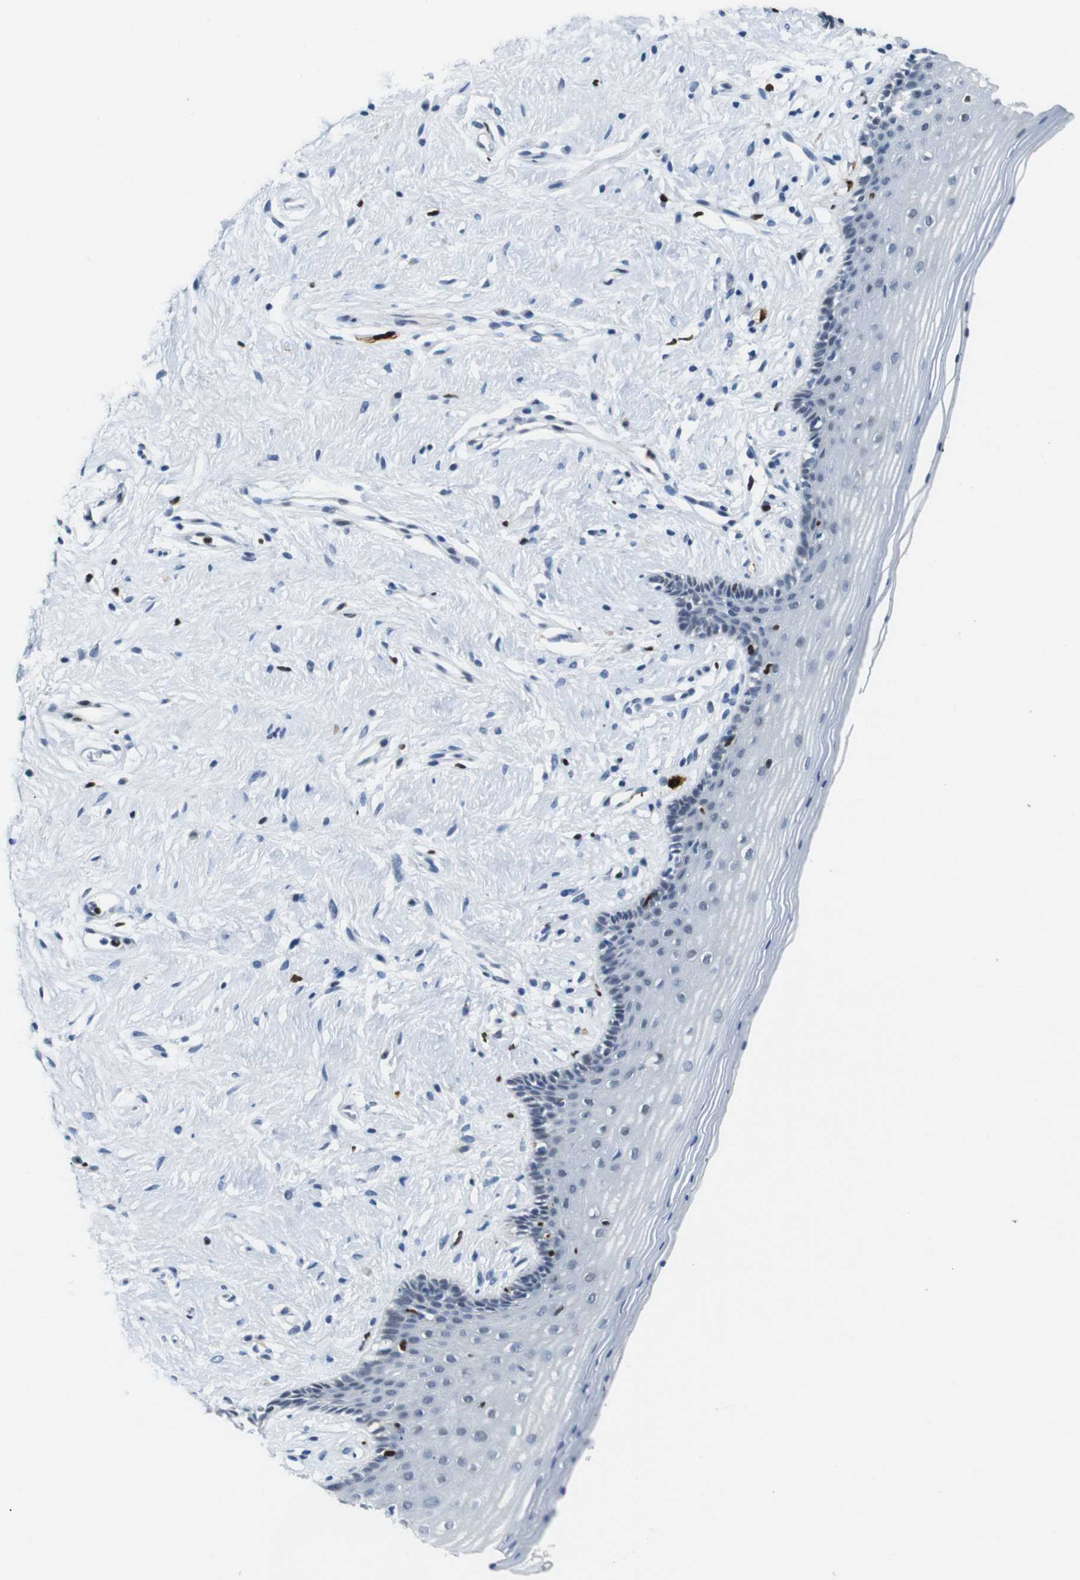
{"staining": {"intensity": "negative", "quantity": "none", "location": "none"}, "tissue": "vagina", "cell_type": "Squamous epithelial cells", "image_type": "normal", "snomed": [{"axis": "morphology", "description": "Normal tissue, NOS"}, {"axis": "topography", "description": "Vagina"}], "caption": "Immunohistochemistry histopathology image of unremarkable vagina: human vagina stained with DAB (3,3'-diaminobenzidine) shows no significant protein expression in squamous epithelial cells.", "gene": "IRF8", "patient": {"sex": "female", "age": 44}}